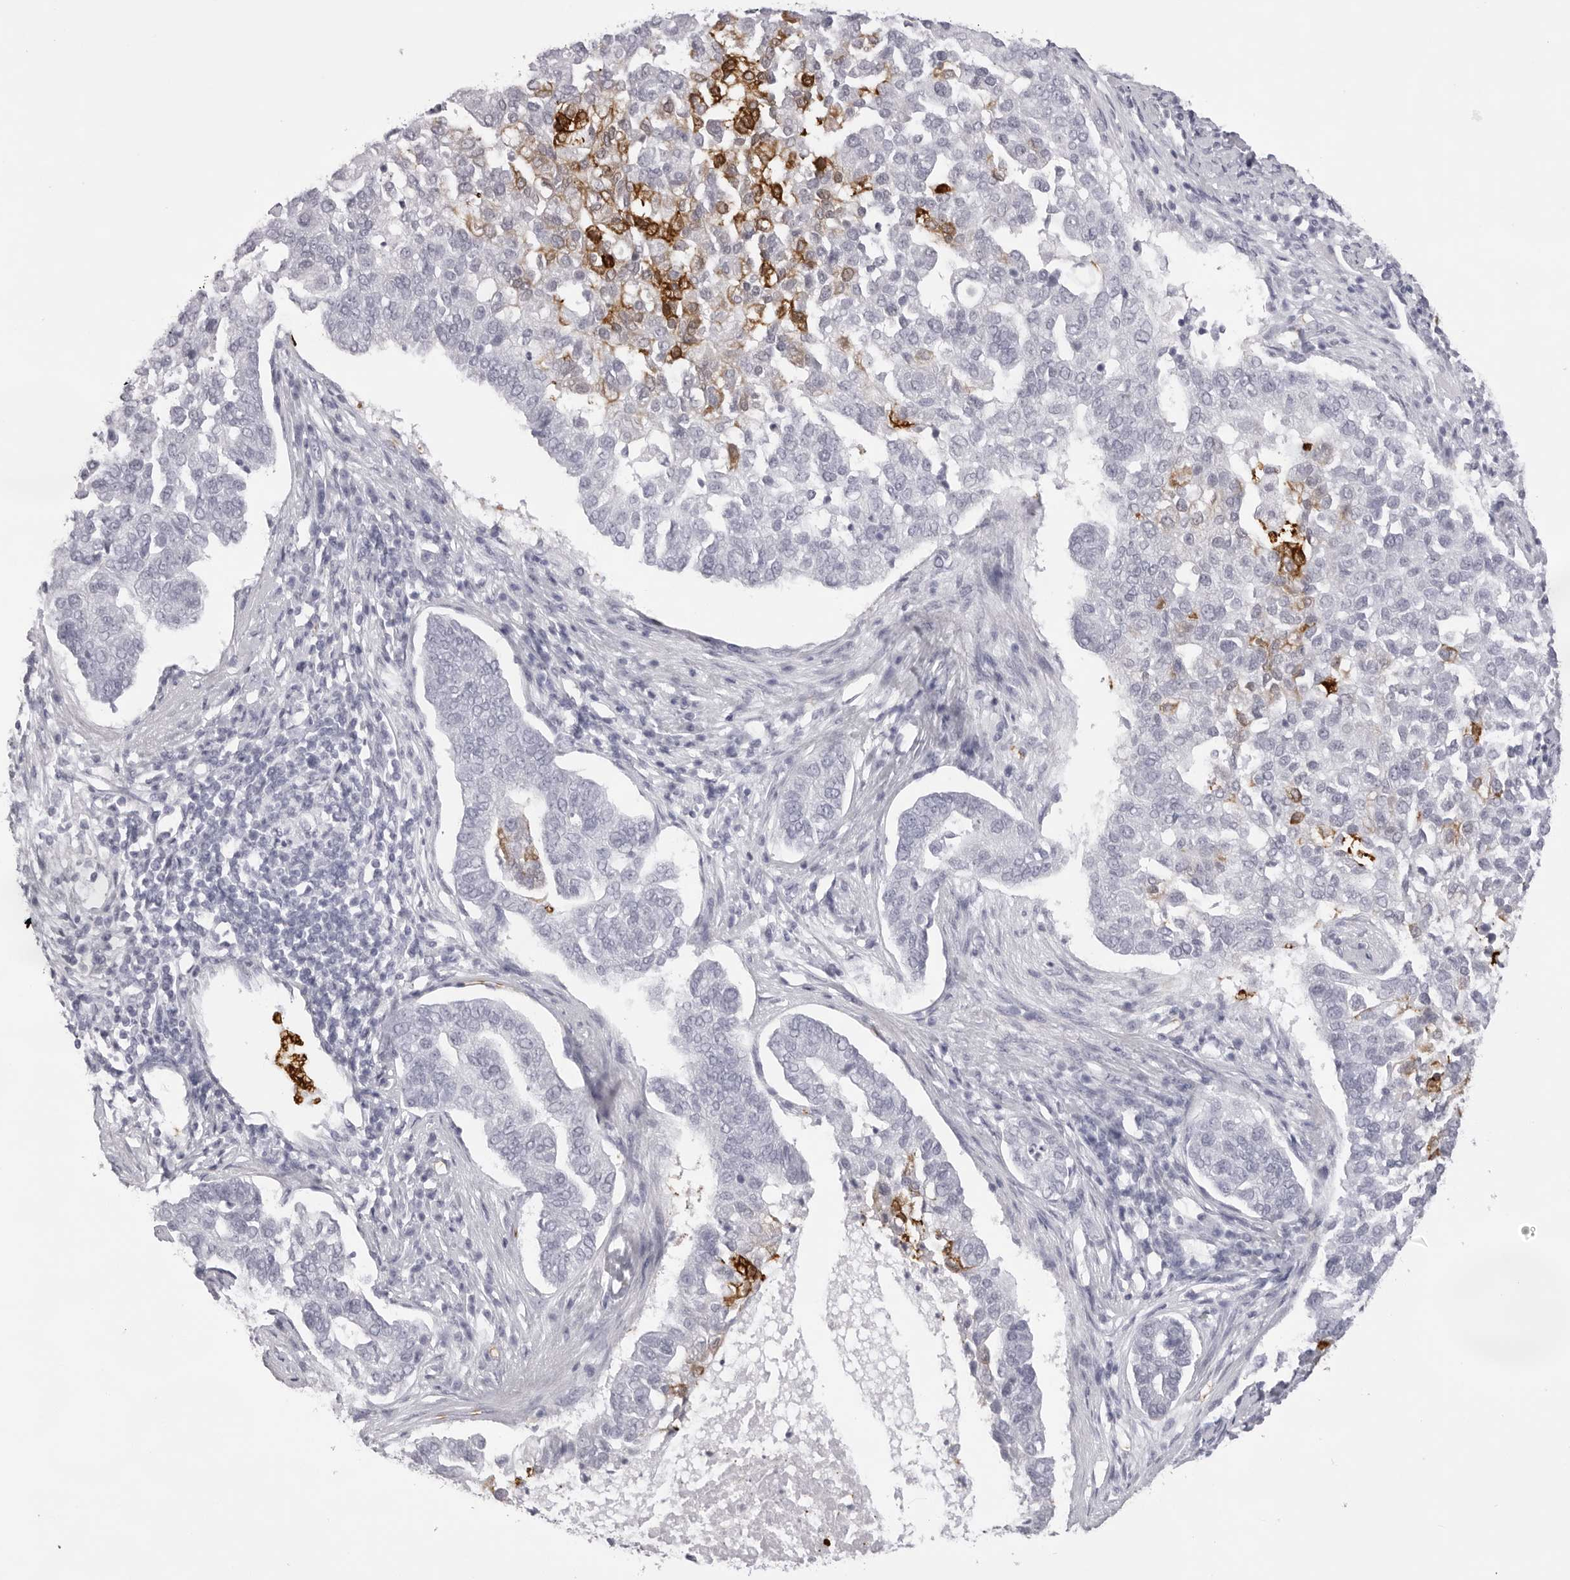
{"staining": {"intensity": "moderate", "quantity": "<25%", "location": "cytoplasmic/membranous"}, "tissue": "pancreatic cancer", "cell_type": "Tumor cells", "image_type": "cancer", "snomed": [{"axis": "morphology", "description": "Adenocarcinoma, NOS"}, {"axis": "topography", "description": "Pancreas"}], "caption": "A micrograph showing moderate cytoplasmic/membranous staining in approximately <25% of tumor cells in pancreatic adenocarcinoma, as visualized by brown immunohistochemical staining.", "gene": "SPTA1", "patient": {"sex": "female", "age": 61}}